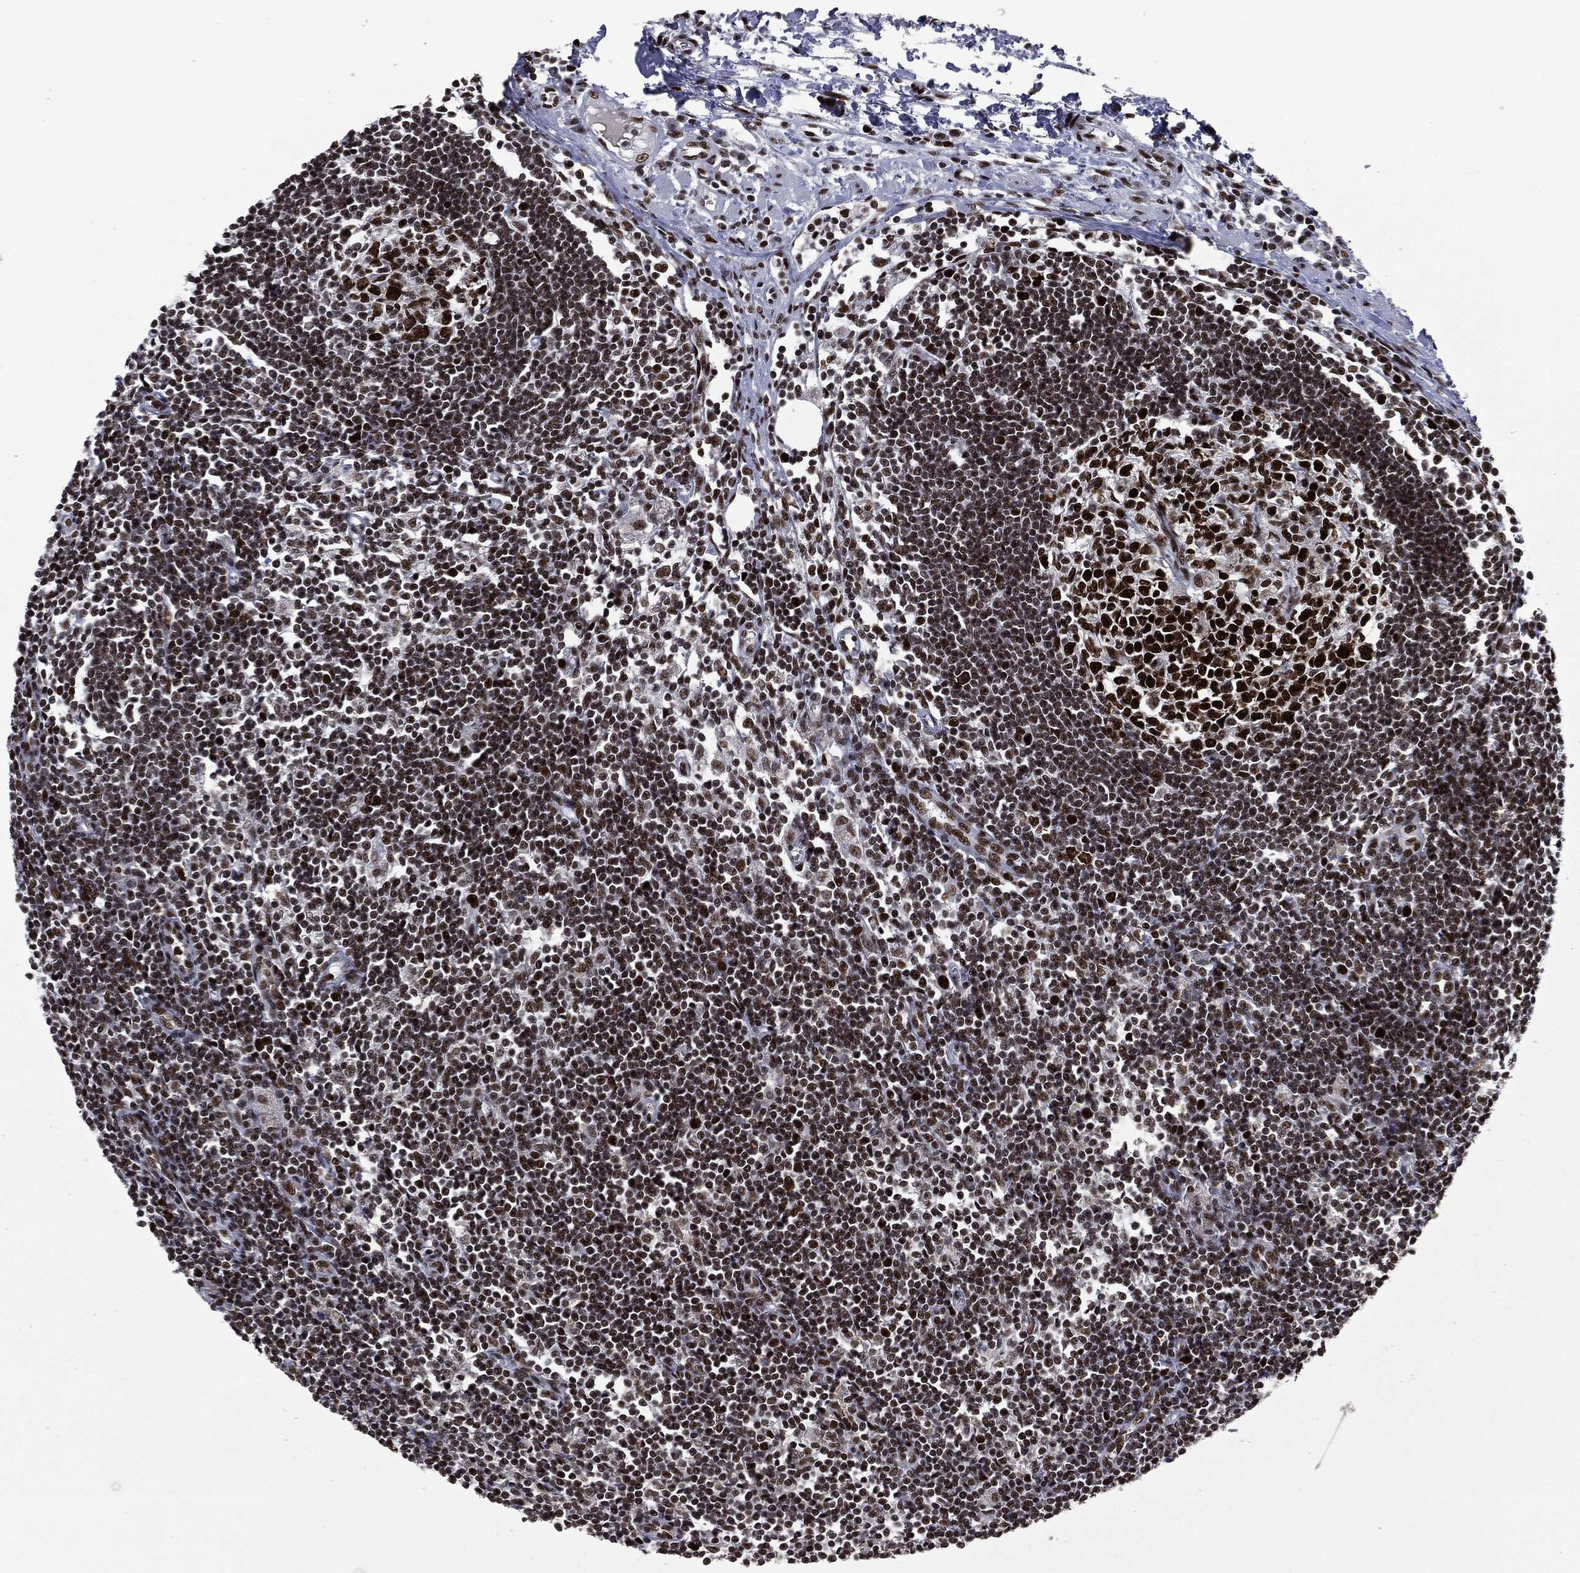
{"staining": {"intensity": "strong", "quantity": ">75%", "location": "nuclear"}, "tissue": "lymph node", "cell_type": "Germinal center cells", "image_type": "normal", "snomed": [{"axis": "morphology", "description": "Normal tissue, NOS"}, {"axis": "morphology", "description": "Adenocarcinoma, NOS"}, {"axis": "topography", "description": "Lymph node"}, {"axis": "topography", "description": "Pancreas"}], "caption": "DAB (3,3'-diaminobenzidine) immunohistochemical staining of unremarkable human lymph node shows strong nuclear protein positivity in about >75% of germinal center cells. (Brightfield microscopy of DAB IHC at high magnification).", "gene": "MSH2", "patient": {"sex": "female", "age": 58}}